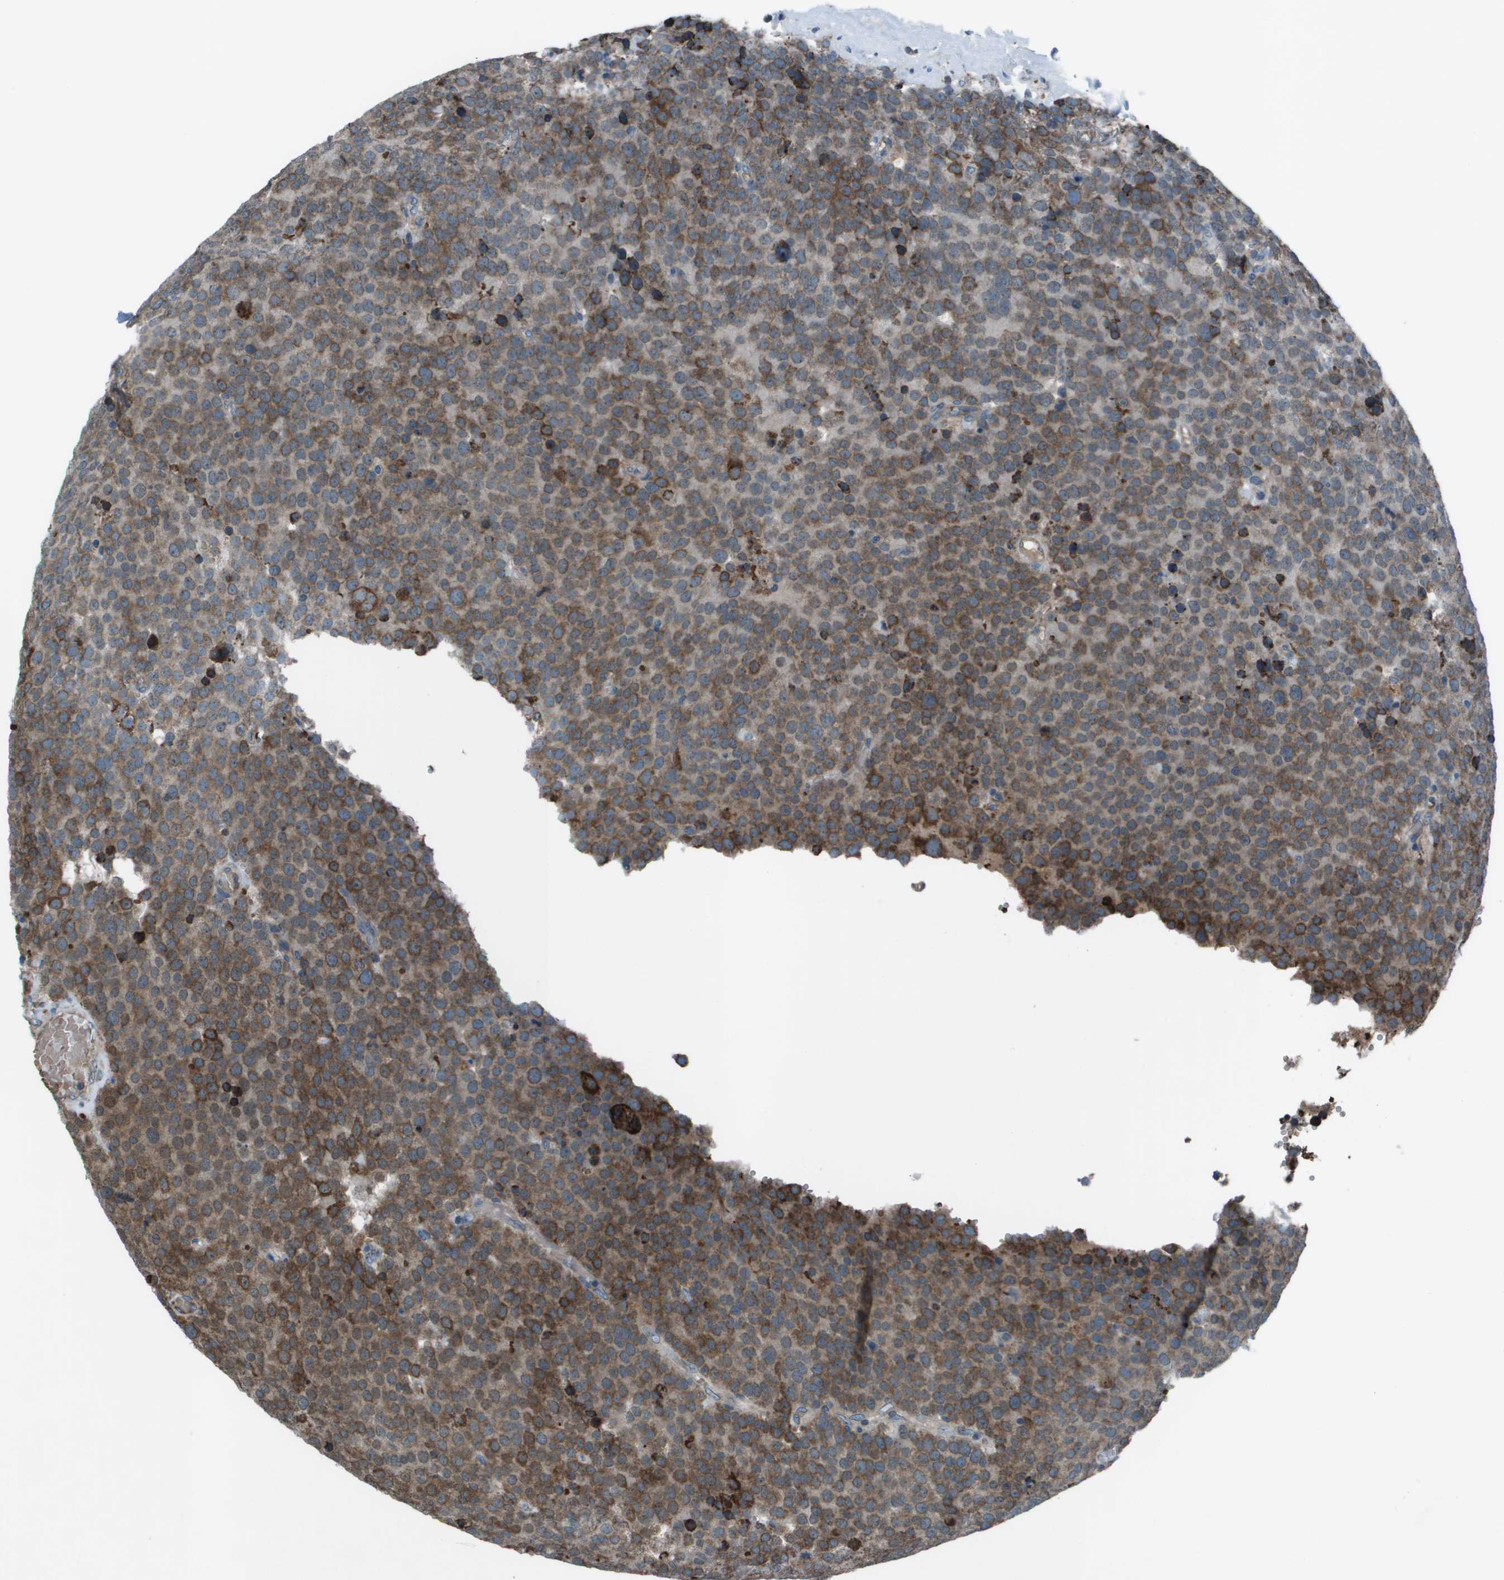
{"staining": {"intensity": "moderate", "quantity": "25%-75%", "location": "cytoplasmic/membranous"}, "tissue": "testis cancer", "cell_type": "Tumor cells", "image_type": "cancer", "snomed": [{"axis": "morphology", "description": "Normal tissue, NOS"}, {"axis": "morphology", "description": "Seminoma, NOS"}, {"axis": "topography", "description": "Testis"}], "caption": "Immunohistochemistry (IHC) of testis cancer (seminoma) demonstrates medium levels of moderate cytoplasmic/membranous expression in about 25%-75% of tumor cells. (DAB (3,3'-diaminobenzidine) IHC with brightfield microscopy, high magnification).", "gene": "UTS2", "patient": {"sex": "male", "age": 71}}